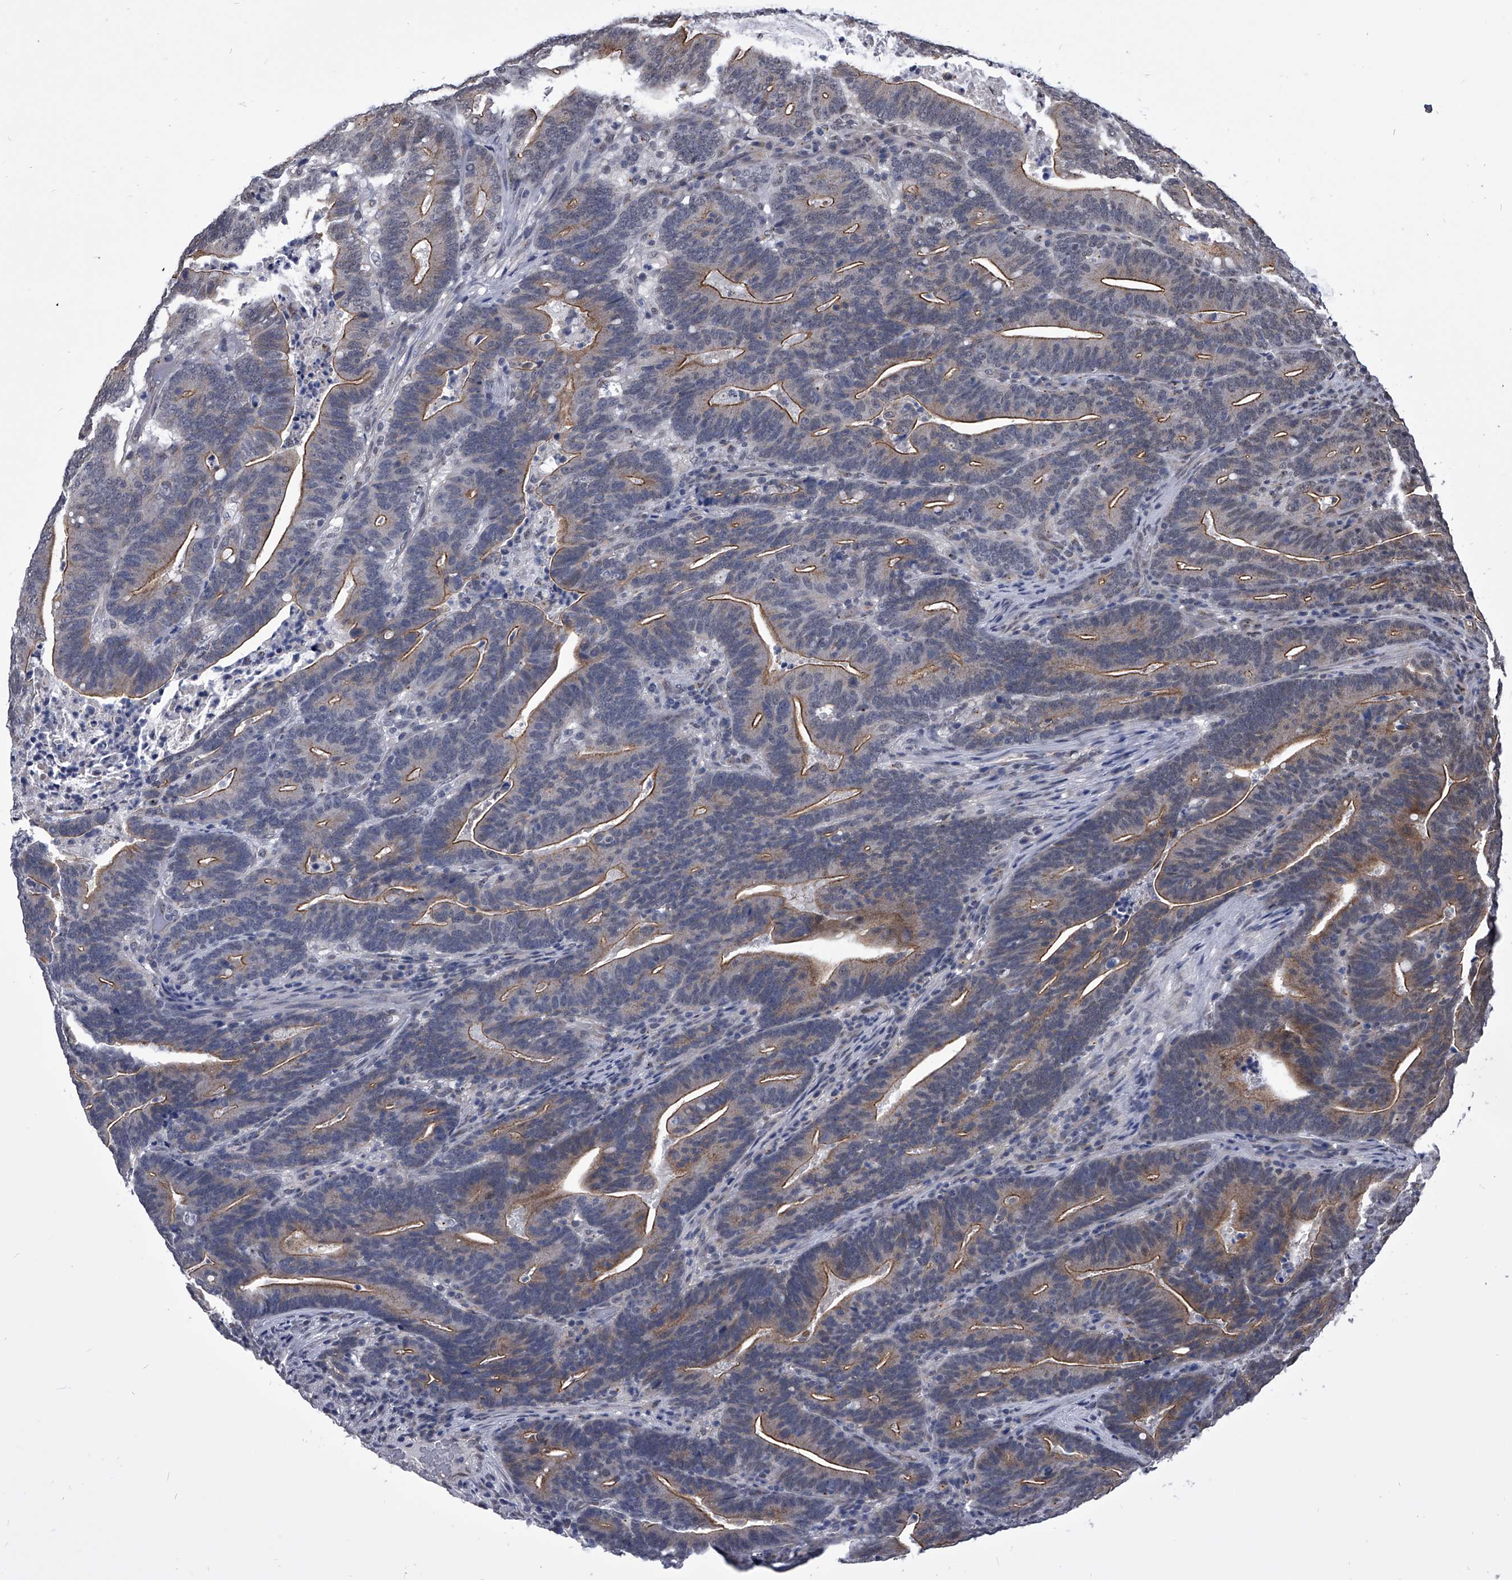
{"staining": {"intensity": "moderate", "quantity": "25%-75%", "location": "cytoplasmic/membranous"}, "tissue": "colorectal cancer", "cell_type": "Tumor cells", "image_type": "cancer", "snomed": [{"axis": "morphology", "description": "Adenocarcinoma, NOS"}, {"axis": "topography", "description": "Colon"}], "caption": "Immunohistochemical staining of human colorectal adenocarcinoma exhibits moderate cytoplasmic/membranous protein expression in about 25%-75% of tumor cells.", "gene": "ZNF76", "patient": {"sex": "female", "age": 66}}